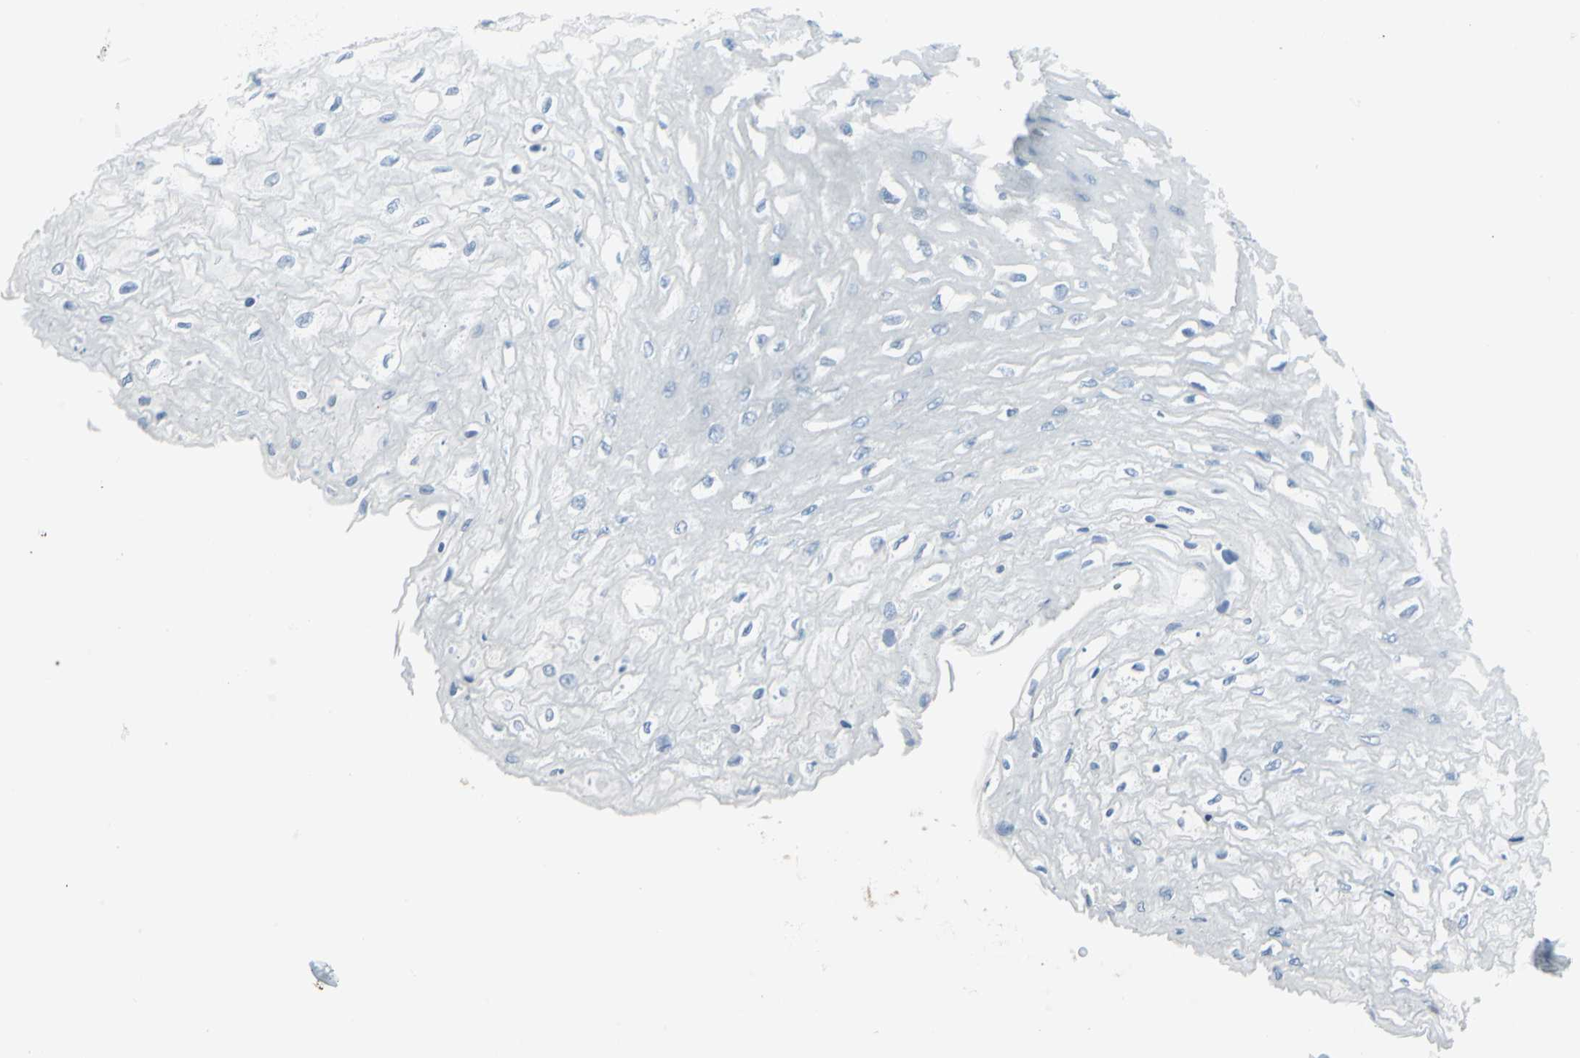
{"staining": {"intensity": "negative", "quantity": "none", "location": "none"}, "tissue": "esophagus", "cell_type": "Squamous epithelial cells", "image_type": "normal", "snomed": [{"axis": "morphology", "description": "Normal tissue, NOS"}, {"axis": "topography", "description": "Esophagus"}], "caption": "The IHC micrograph has no significant positivity in squamous epithelial cells of esophagus.", "gene": "CYB5A", "patient": {"sex": "female", "age": 72}}